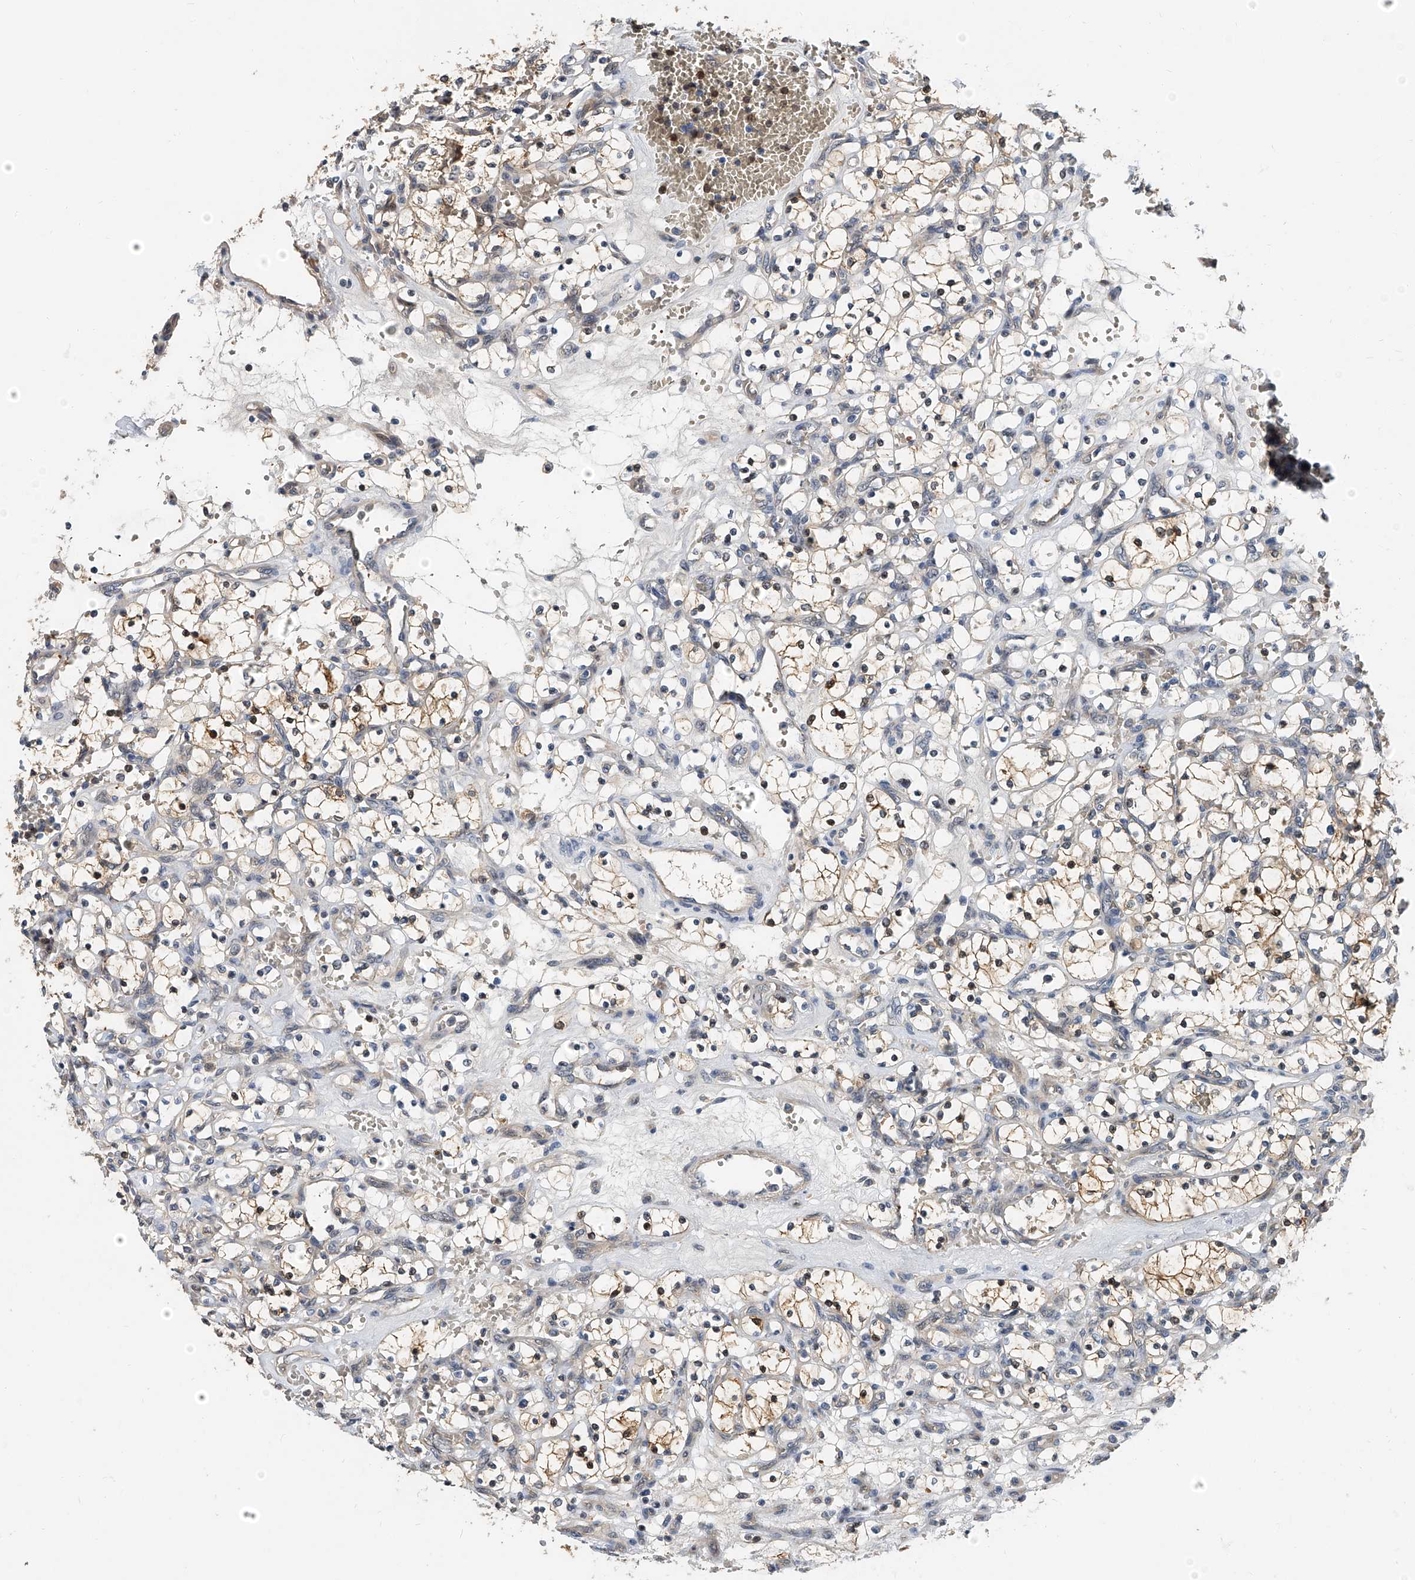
{"staining": {"intensity": "moderate", "quantity": "25%-75%", "location": "cytoplasmic/membranous,nuclear"}, "tissue": "renal cancer", "cell_type": "Tumor cells", "image_type": "cancer", "snomed": [{"axis": "morphology", "description": "Adenocarcinoma, NOS"}, {"axis": "topography", "description": "Kidney"}], "caption": "Protein staining by immunohistochemistry (IHC) exhibits moderate cytoplasmic/membranous and nuclear expression in about 25%-75% of tumor cells in renal adenocarcinoma.", "gene": "CD200", "patient": {"sex": "female", "age": 69}}